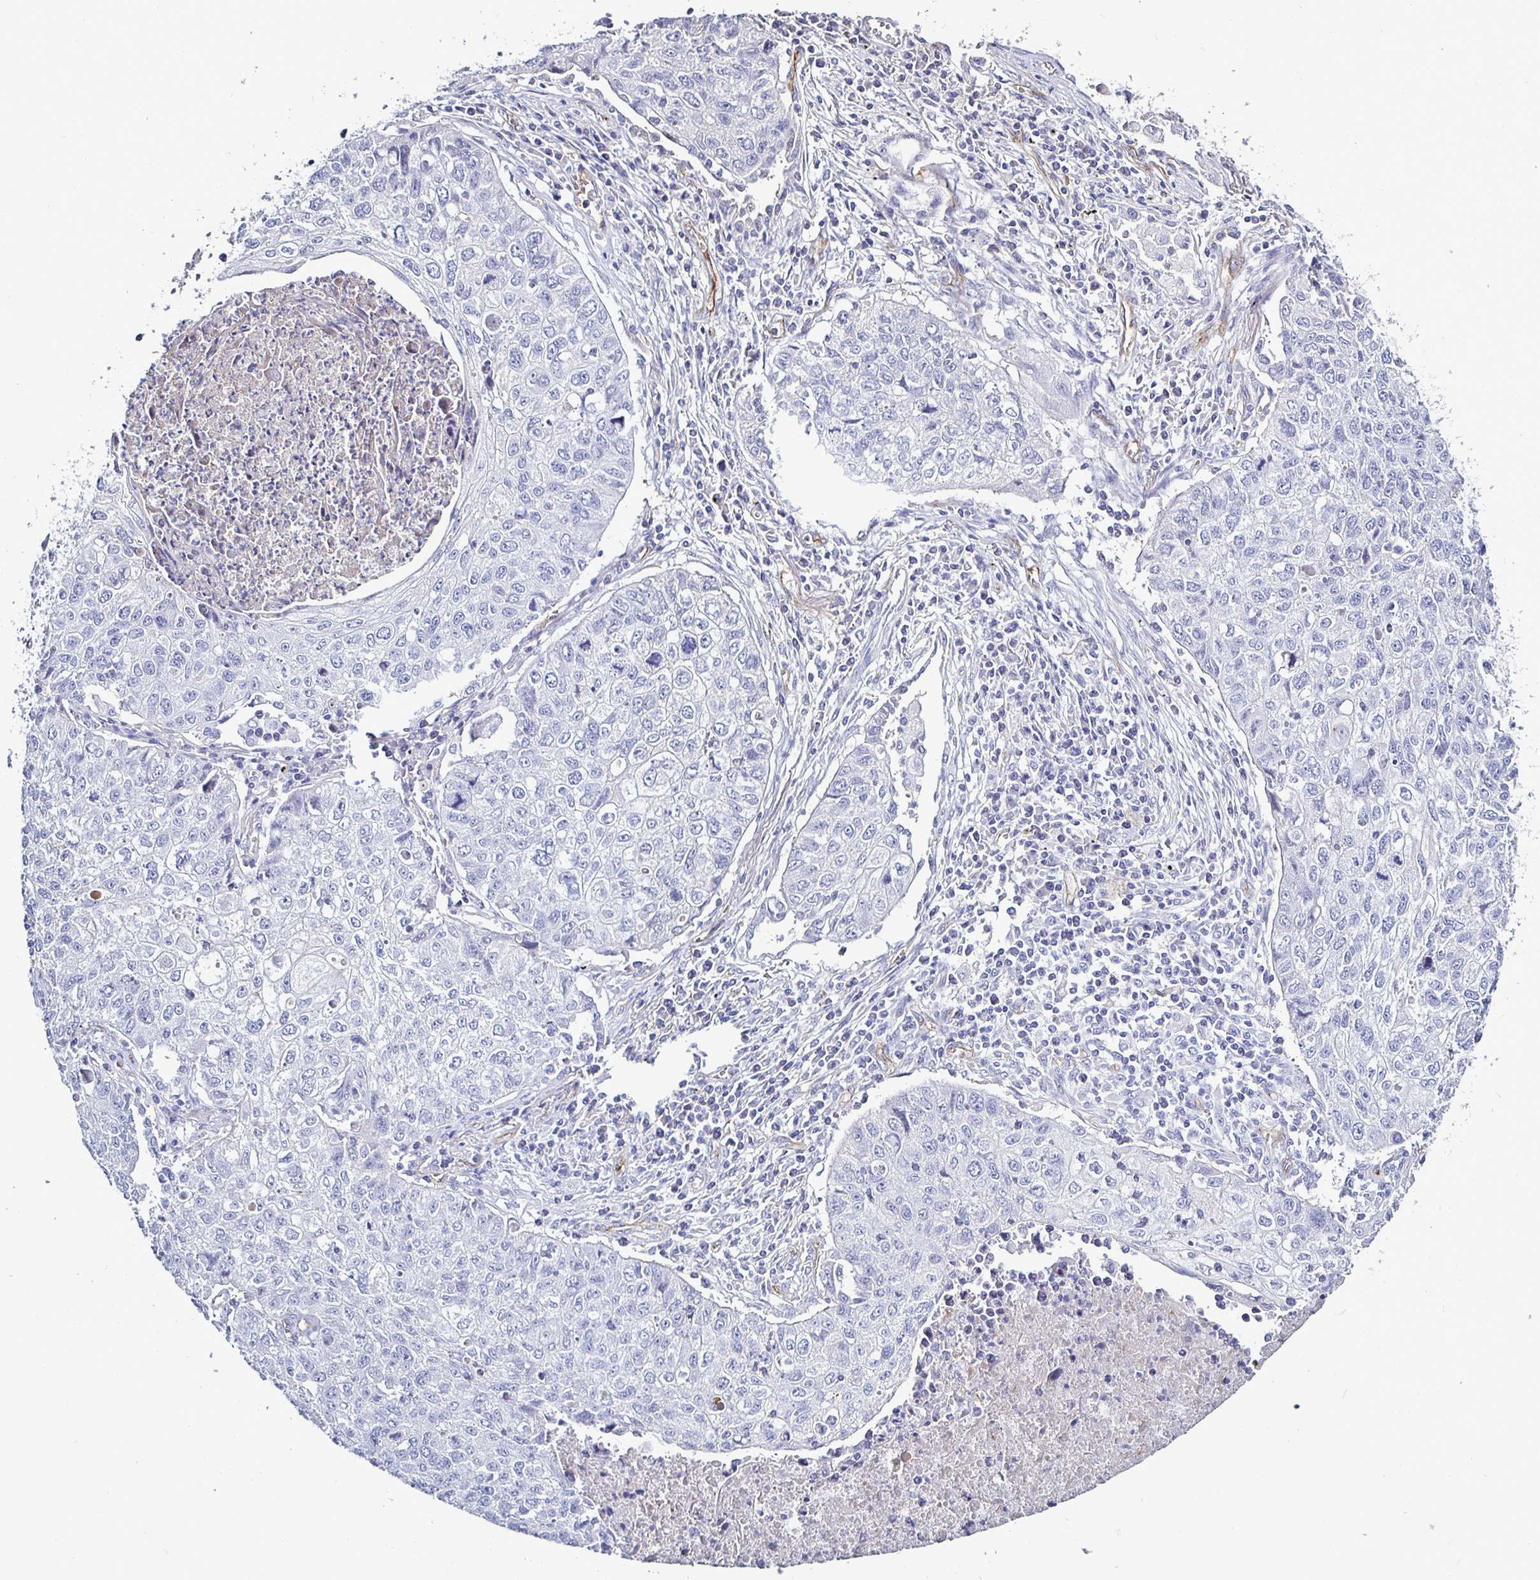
{"staining": {"intensity": "negative", "quantity": "none", "location": "none"}, "tissue": "lung cancer", "cell_type": "Tumor cells", "image_type": "cancer", "snomed": [{"axis": "morphology", "description": "Normal morphology"}, {"axis": "morphology", "description": "Aneuploidy"}, {"axis": "morphology", "description": "Squamous cell carcinoma, NOS"}, {"axis": "topography", "description": "Lymph node"}, {"axis": "topography", "description": "Lung"}], "caption": "IHC image of neoplastic tissue: lung cancer (aneuploidy) stained with DAB demonstrates no significant protein expression in tumor cells.", "gene": "ACSBG2", "patient": {"sex": "female", "age": 76}}